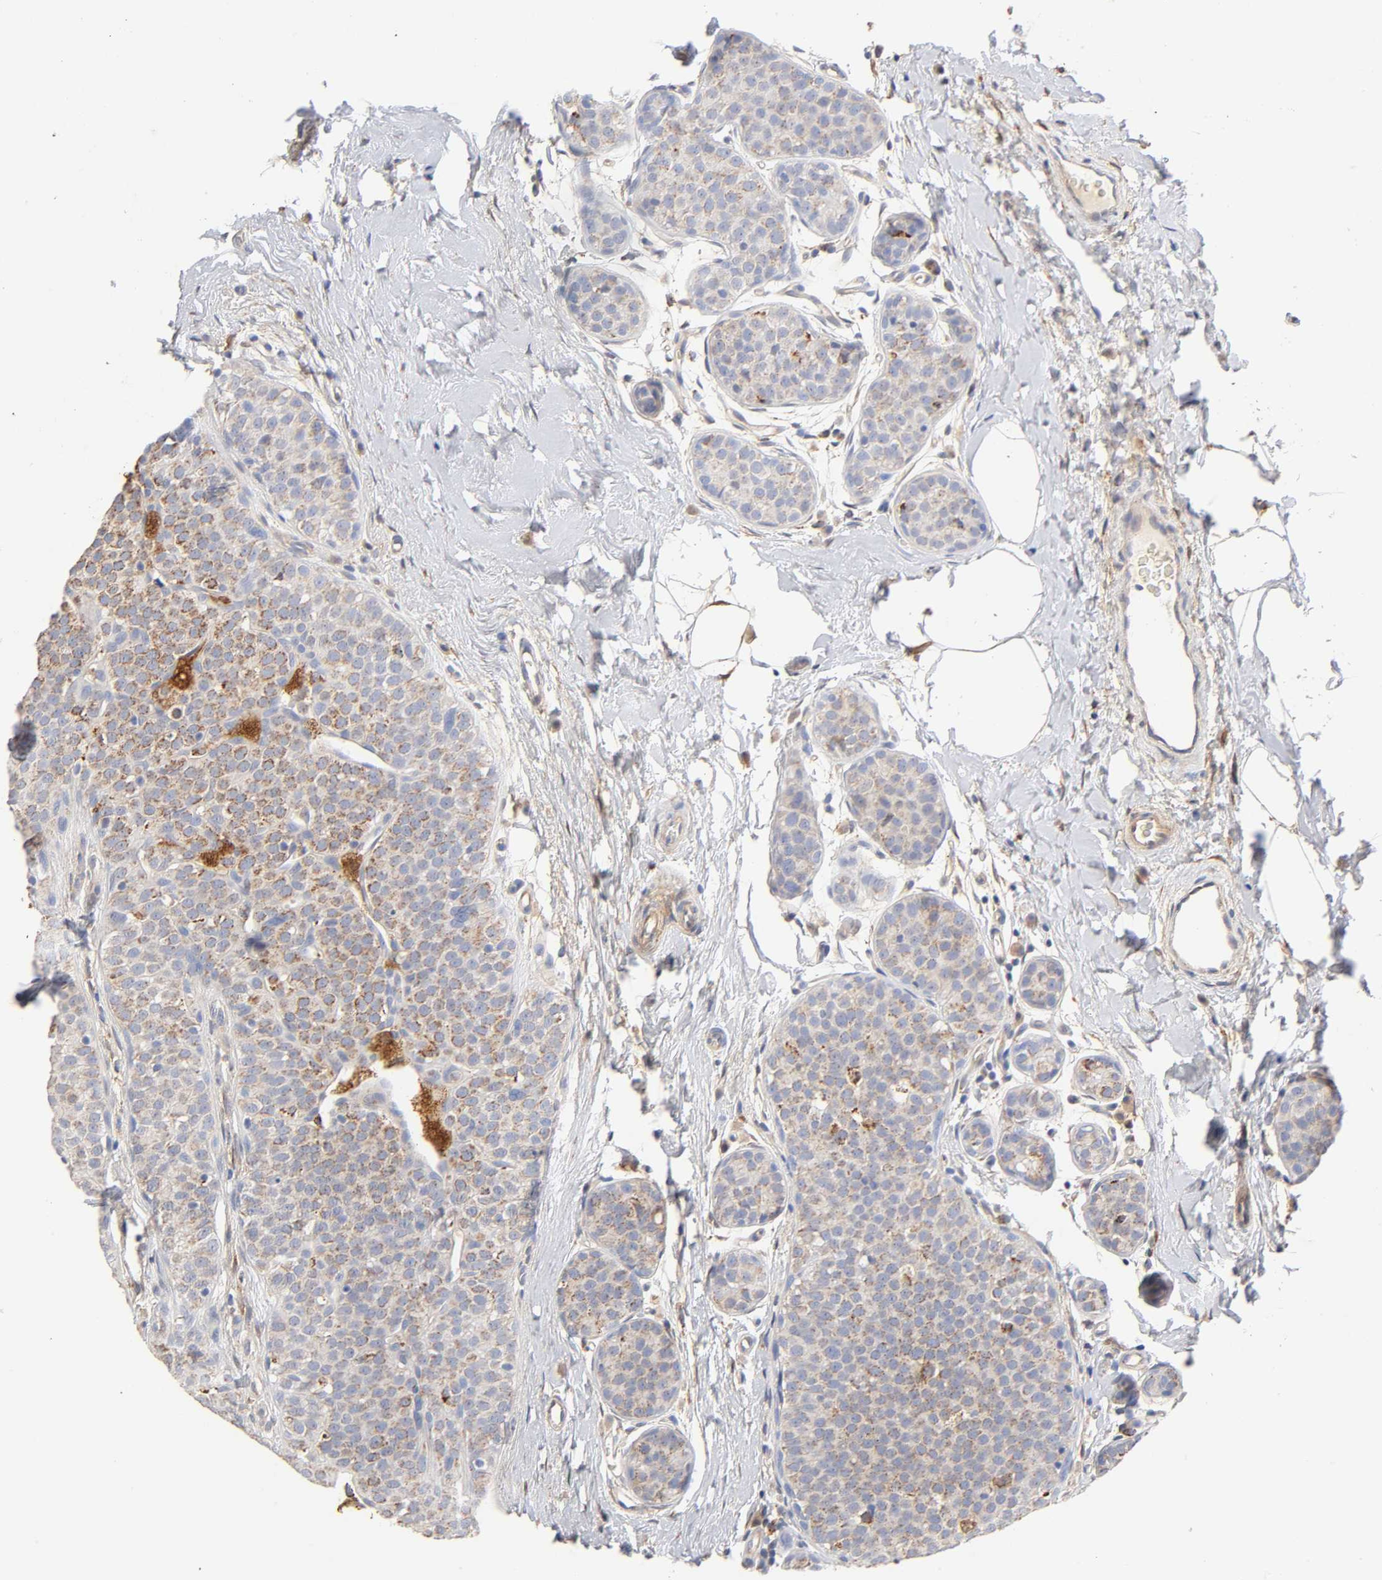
{"staining": {"intensity": "moderate", "quantity": "25%-75%", "location": "cytoplasmic/membranous"}, "tissue": "breast cancer", "cell_type": "Tumor cells", "image_type": "cancer", "snomed": [{"axis": "morphology", "description": "Lobular carcinoma, in situ"}, {"axis": "morphology", "description": "Lobular carcinoma"}, {"axis": "topography", "description": "Breast"}], "caption": "Human breast cancer (lobular carcinoma in situ) stained with a protein marker demonstrates moderate staining in tumor cells.", "gene": "ISG15", "patient": {"sex": "female", "age": 41}}